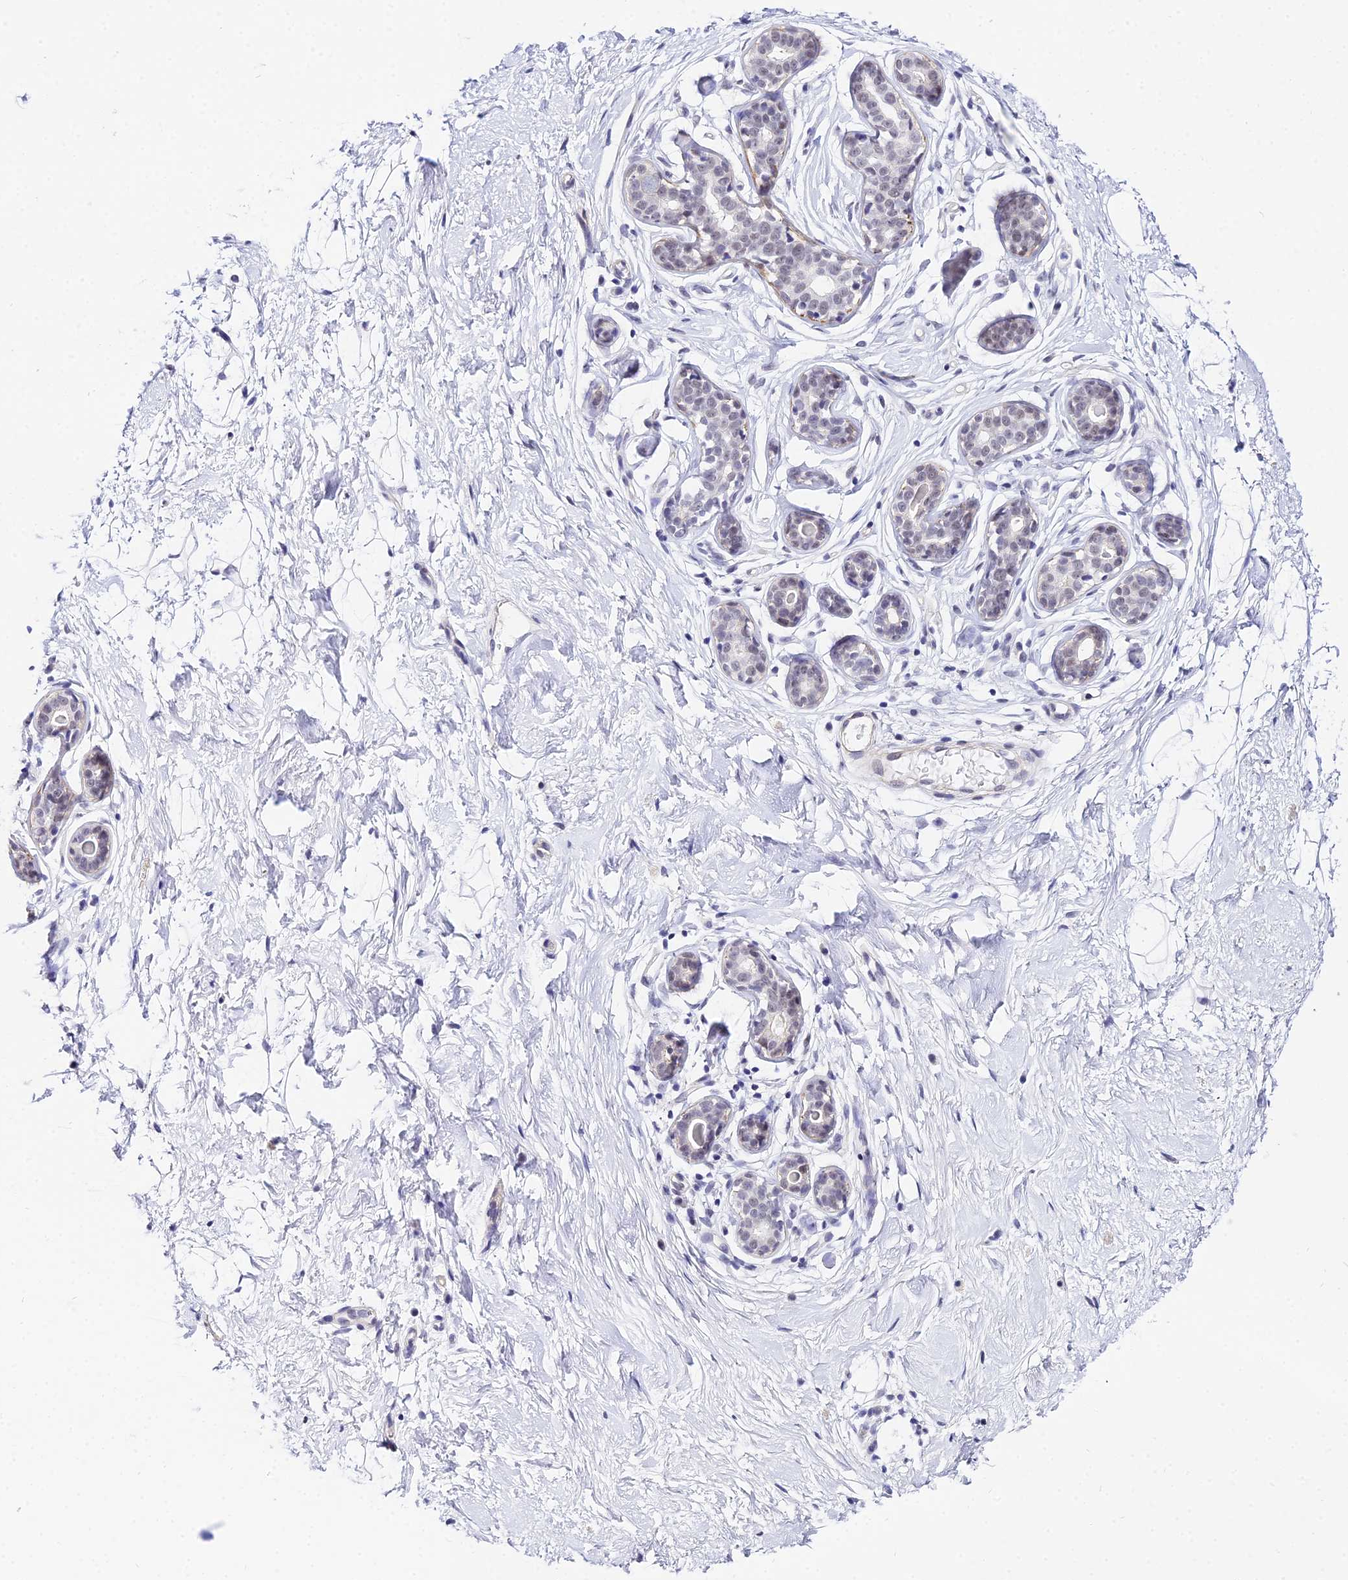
{"staining": {"intensity": "negative", "quantity": "none", "location": "none"}, "tissue": "breast", "cell_type": "Adipocytes", "image_type": "normal", "snomed": [{"axis": "morphology", "description": "Normal tissue, NOS"}, {"axis": "topography", "description": "Breast"}], "caption": "Immunohistochemistry of benign human breast reveals no positivity in adipocytes.", "gene": "ZNF628", "patient": {"sex": "female", "age": 23}}